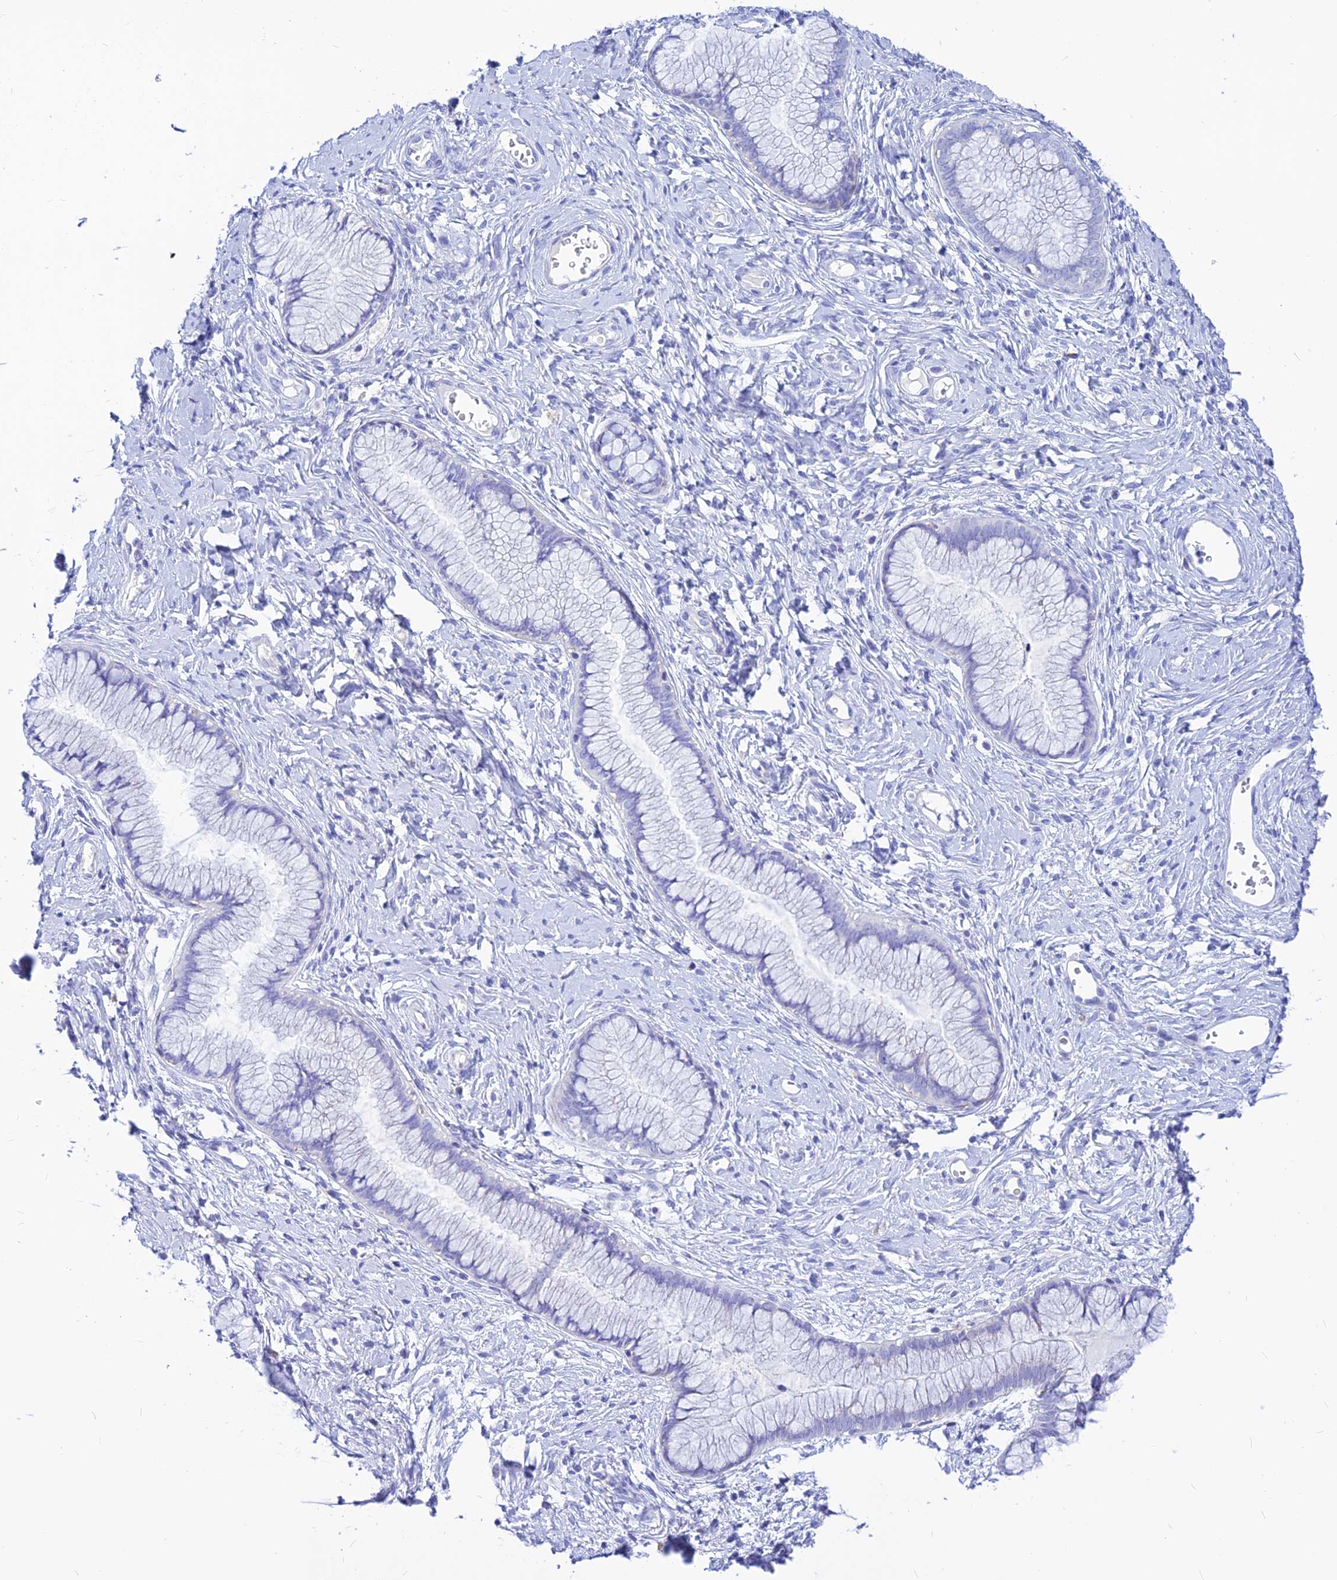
{"staining": {"intensity": "negative", "quantity": "none", "location": "none"}, "tissue": "cervix", "cell_type": "Glandular cells", "image_type": "normal", "snomed": [{"axis": "morphology", "description": "Normal tissue, NOS"}, {"axis": "topography", "description": "Cervix"}], "caption": "Cervix stained for a protein using IHC displays no expression glandular cells.", "gene": "CNOT6", "patient": {"sex": "female", "age": 42}}